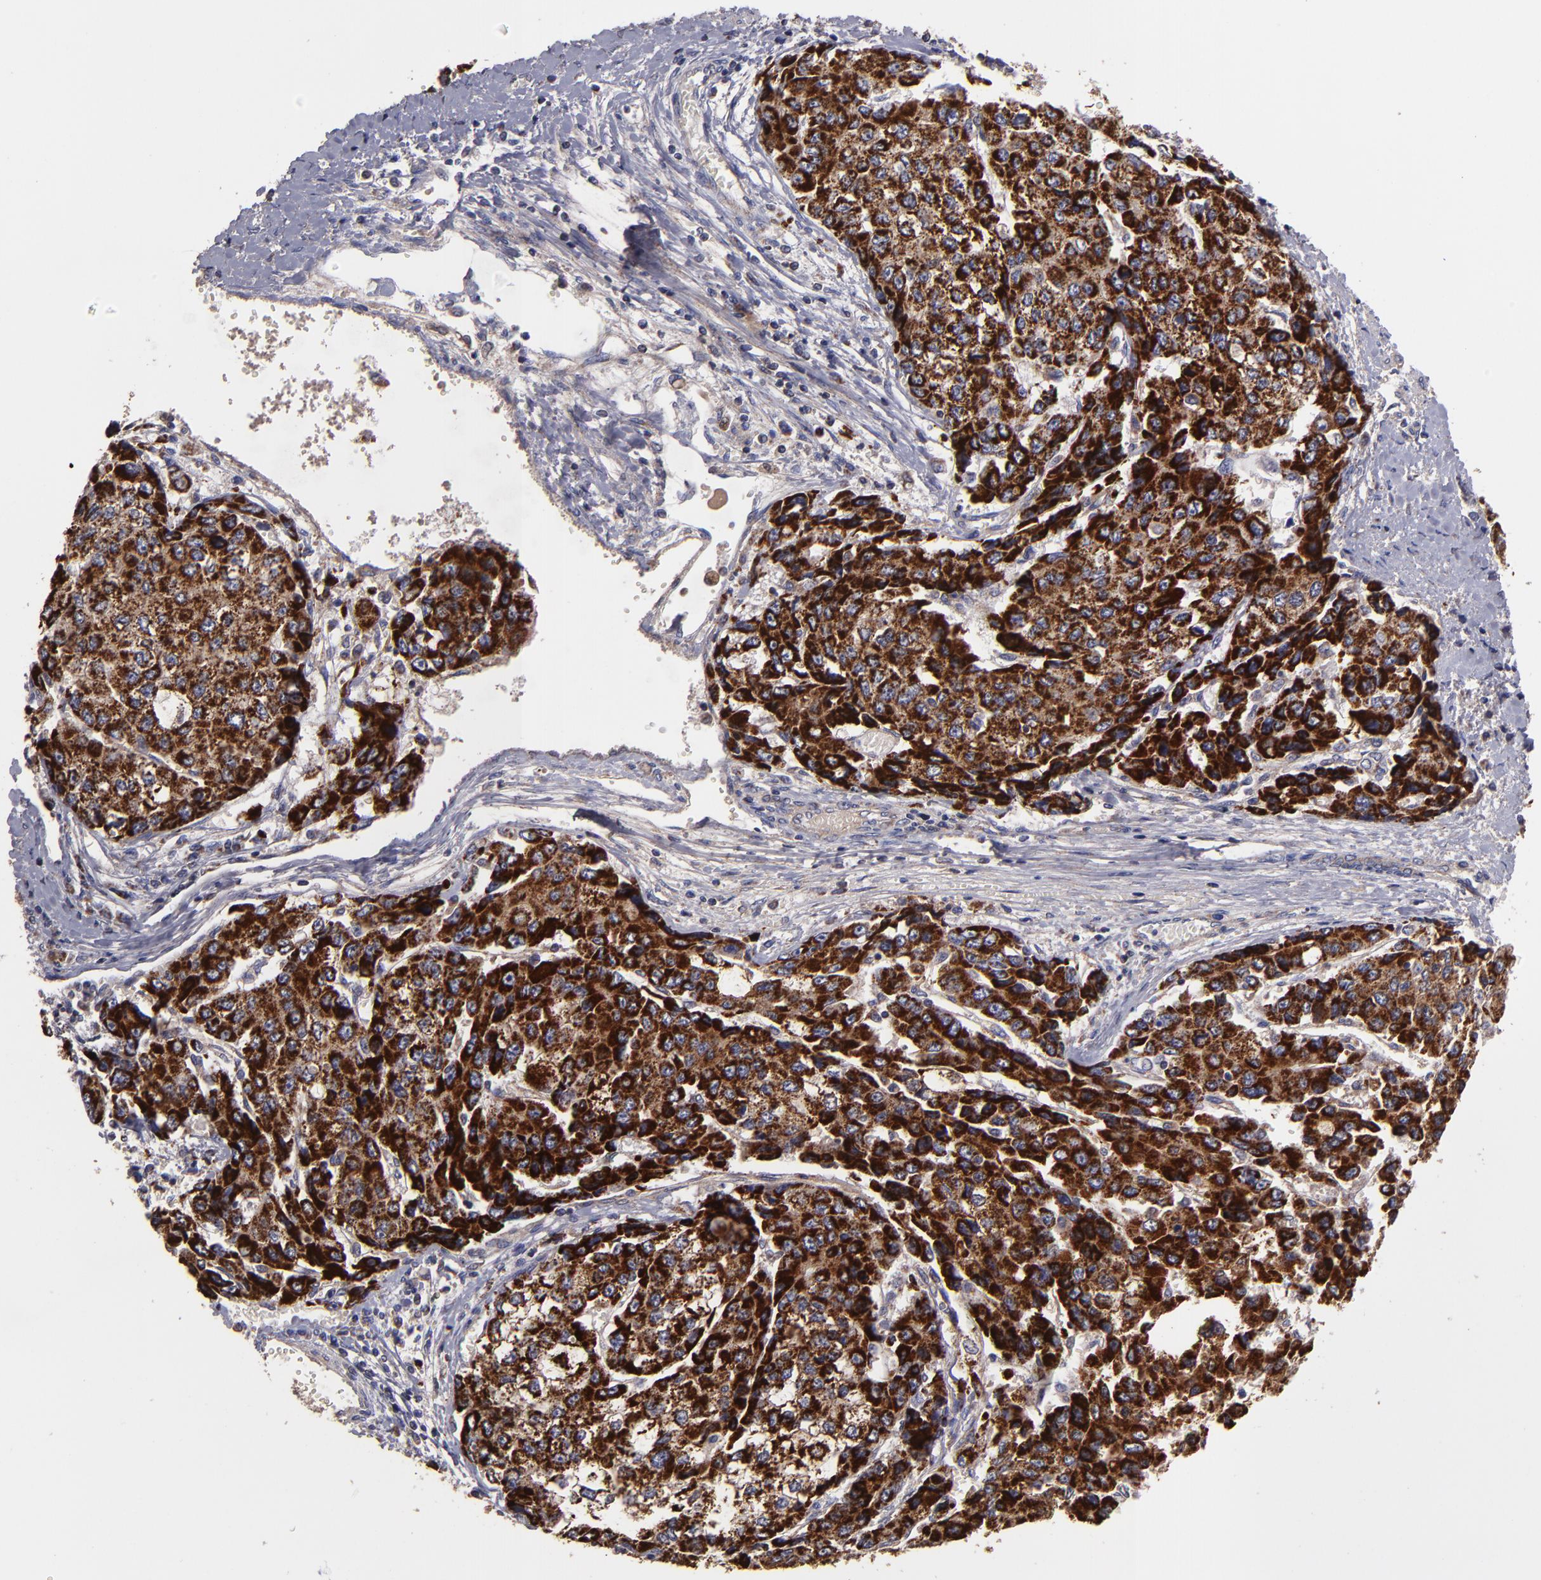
{"staining": {"intensity": "strong", "quantity": ">75%", "location": "cytoplasmic/membranous"}, "tissue": "liver cancer", "cell_type": "Tumor cells", "image_type": "cancer", "snomed": [{"axis": "morphology", "description": "Carcinoma, Hepatocellular, NOS"}, {"axis": "topography", "description": "Liver"}], "caption": "Hepatocellular carcinoma (liver) stained with a brown dye reveals strong cytoplasmic/membranous positive staining in about >75% of tumor cells.", "gene": "CLTA", "patient": {"sex": "female", "age": 66}}